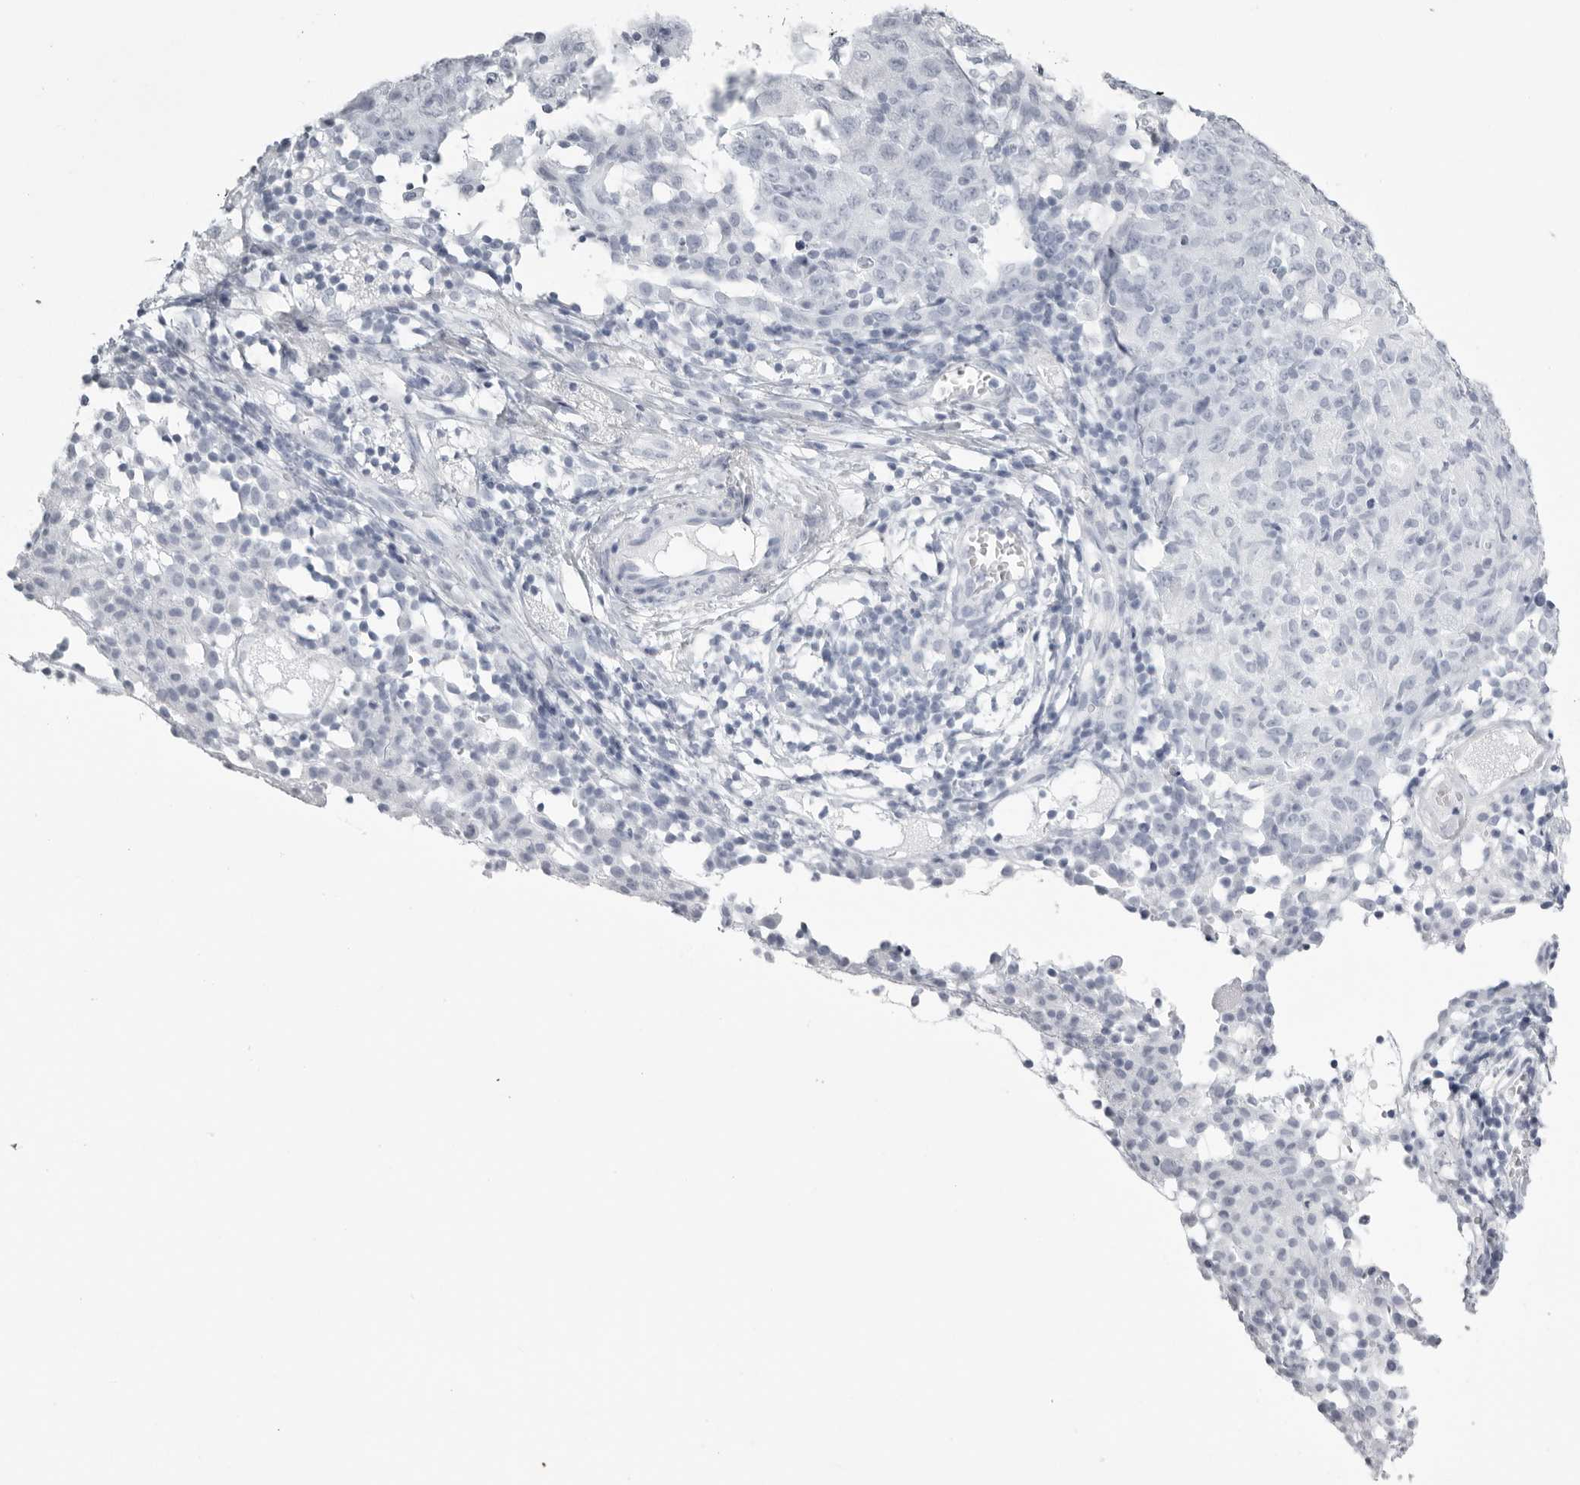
{"staining": {"intensity": "negative", "quantity": "none", "location": "none"}, "tissue": "ovarian cancer", "cell_type": "Tumor cells", "image_type": "cancer", "snomed": [{"axis": "morphology", "description": "Carcinoma, endometroid"}, {"axis": "topography", "description": "Ovary"}], "caption": "A high-resolution image shows immunohistochemistry staining of endometroid carcinoma (ovarian), which shows no significant staining in tumor cells.", "gene": "KLK9", "patient": {"sex": "female", "age": 42}}